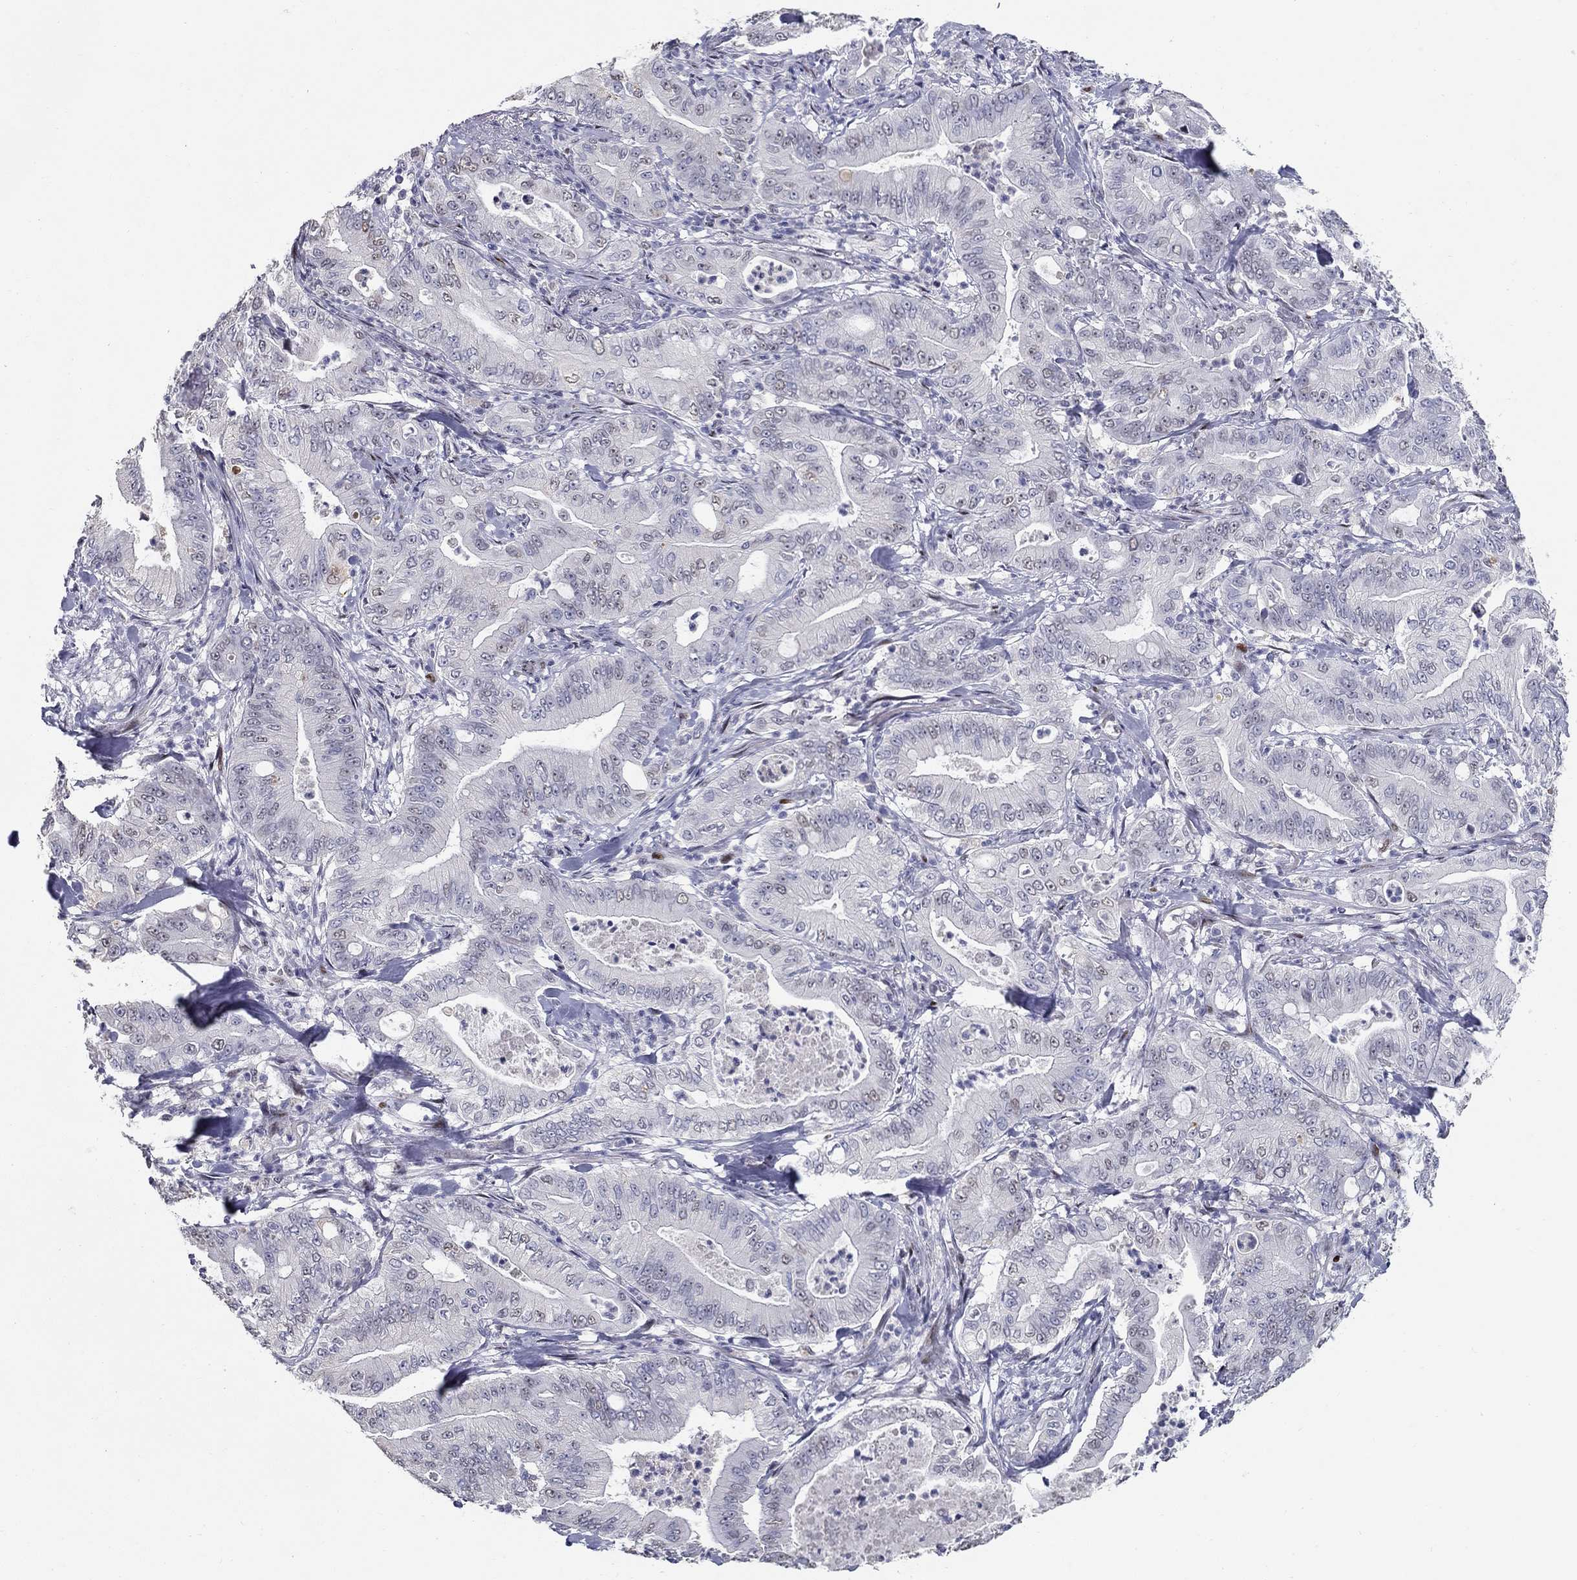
{"staining": {"intensity": "negative", "quantity": "none", "location": "none"}, "tissue": "pancreatic cancer", "cell_type": "Tumor cells", "image_type": "cancer", "snomed": [{"axis": "morphology", "description": "Adenocarcinoma, NOS"}, {"axis": "topography", "description": "Pancreas"}], "caption": "Tumor cells are negative for brown protein staining in pancreatic cancer.", "gene": "RAPGEF5", "patient": {"sex": "male", "age": 71}}